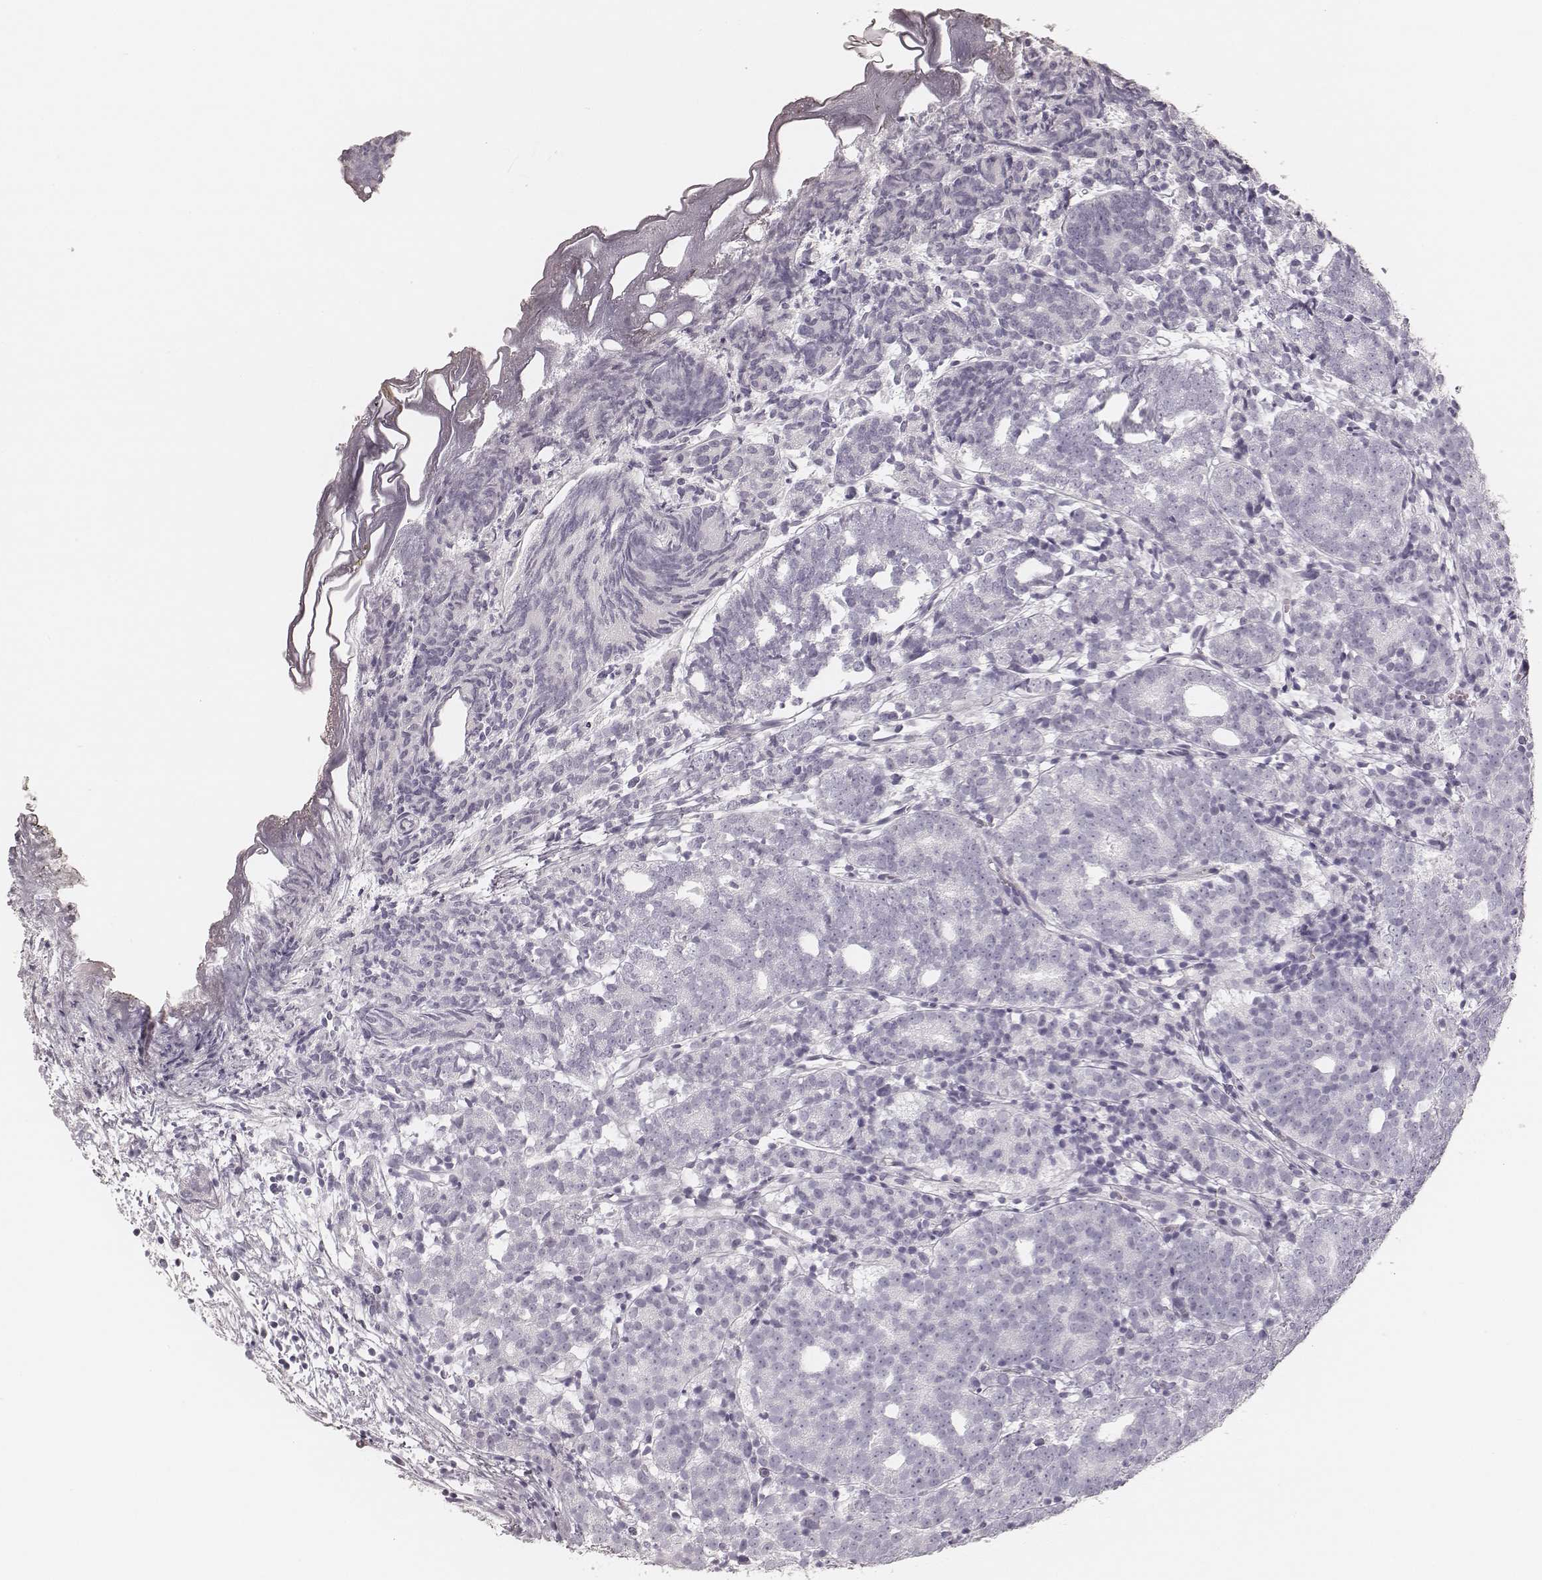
{"staining": {"intensity": "negative", "quantity": "none", "location": "none"}, "tissue": "prostate cancer", "cell_type": "Tumor cells", "image_type": "cancer", "snomed": [{"axis": "morphology", "description": "Adenocarcinoma, High grade"}, {"axis": "topography", "description": "Prostate"}], "caption": "This histopathology image is of prostate cancer stained with immunohistochemistry (IHC) to label a protein in brown with the nuclei are counter-stained blue. There is no positivity in tumor cells. (Brightfield microscopy of DAB (3,3'-diaminobenzidine) IHC at high magnification).", "gene": "KRT82", "patient": {"sex": "male", "age": 53}}